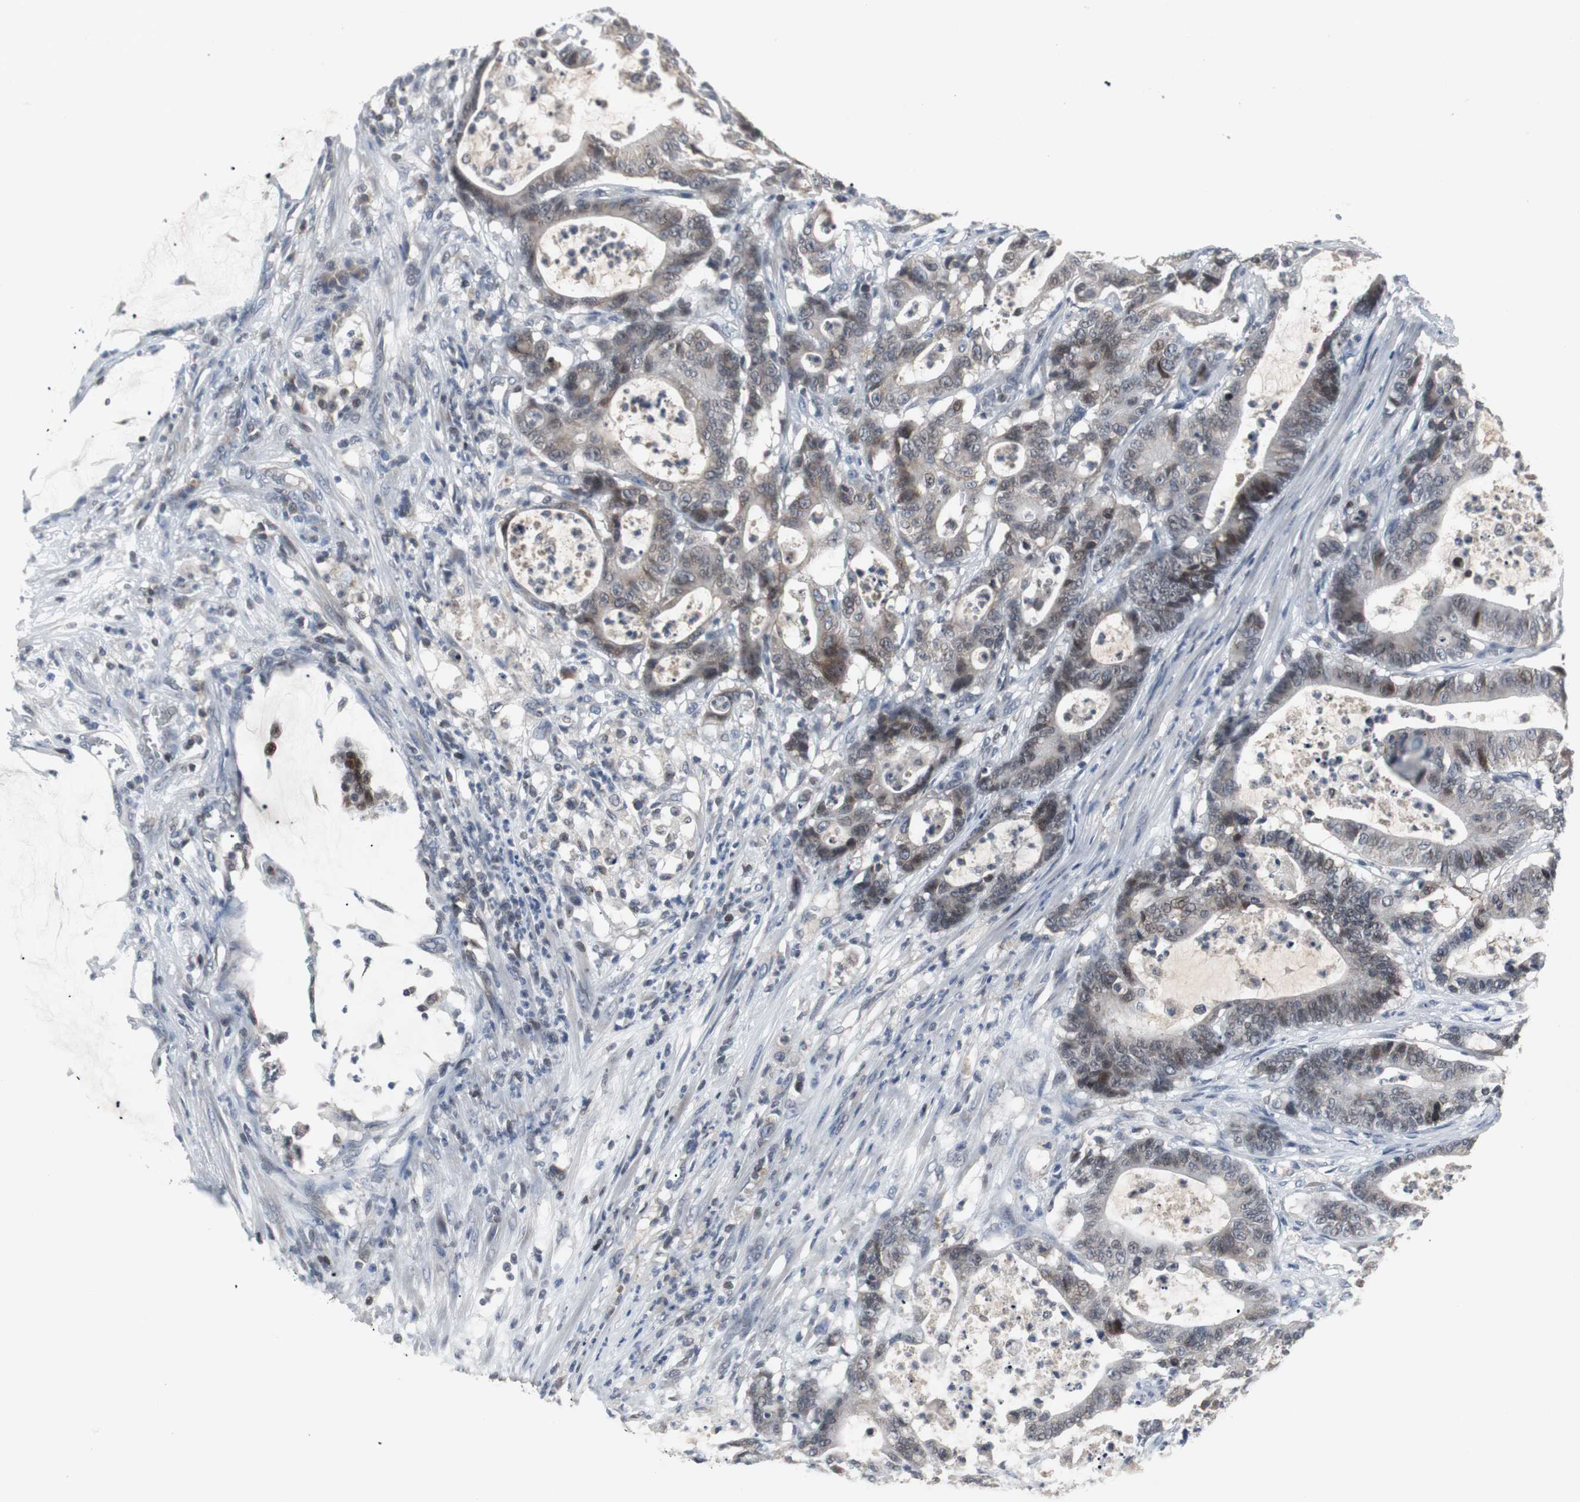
{"staining": {"intensity": "moderate", "quantity": "25%-75%", "location": "cytoplasmic/membranous,nuclear"}, "tissue": "colorectal cancer", "cell_type": "Tumor cells", "image_type": "cancer", "snomed": [{"axis": "morphology", "description": "Adenocarcinoma, NOS"}, {"axis": "topography", "description": "Colon"}], "caption": "This photomicrograph shows immunohistochemistry staining of human colorectal cancer, with medium moderate cytoplasmic/membranous and nuclear expression in about 25%-75% of tumor cells.", "gene": "ZNF396", "patient": {"sex": "female", "age": 84}}